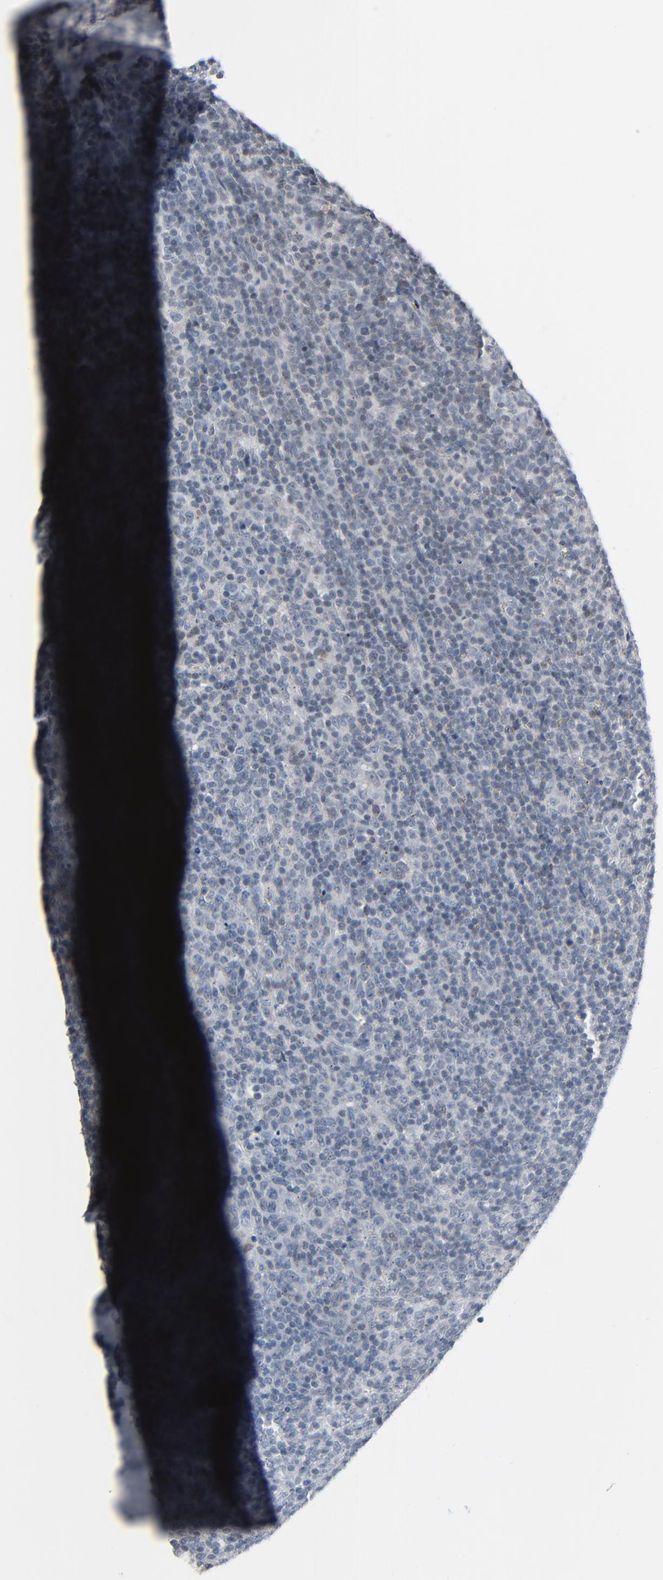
{"staining": {"intensity": "negative", "quantity": "none", "location": "none"}, "tissue": "lymphoma", "cell_type": "Tumor cells", "image_type": "cancer", "snomed": [{"axis": "morphology", "description": "Malignant lymphoma, non-Hodgkin's type, Low grade"}, {"axis": "topography", "description": "Lymph node"}], "caption": "Photomicrograph shows no protein expression in tumor cells of malignant lymphoma, non-Hodgkin's type (low-grade) tissue. (DAB (3,3'-diaminobenzidine) IHC visualized using brightfield microscopy, high magnification).", "gene": "SAGE1", "patient": {"sex": "male", "age": 70}}